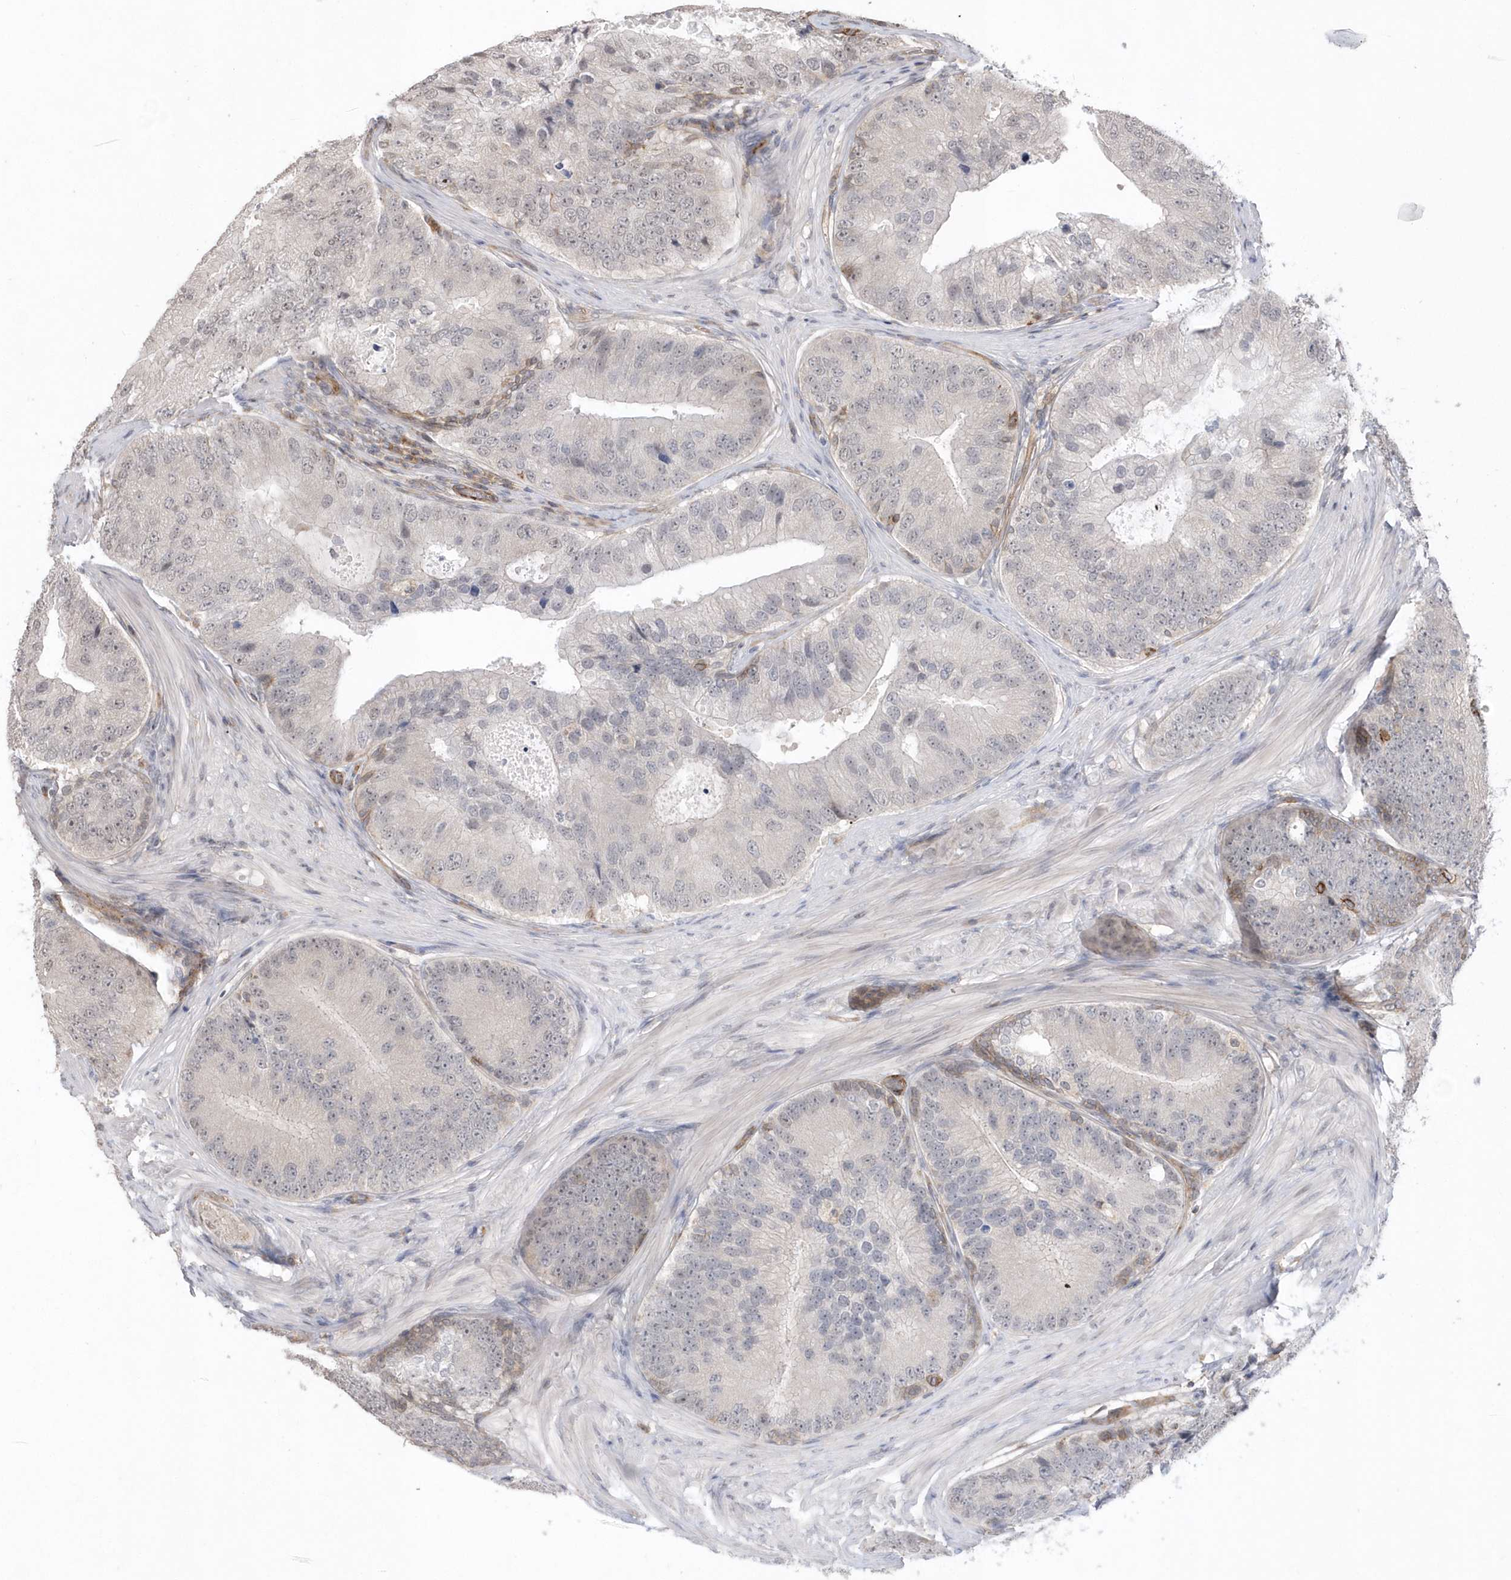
{"staining": {"intensity": "negative", "quantity": "none", "location": "none"}, "tissue": "prostate cancer", "cell_type": "Tumor cells", "image_type": "cancer", "snomed": [{"axis": "morphology", "description": "Adenocarcinoma, High grade"}, {"axis": "topography", "description": "Prostate"}], "caption": "Tumor cells are negative for brown protein staining in high-grade adenocarcinoma (prostate). (DAB (3,3'-diaminobenzidine) immunohistochemistry visualized using brightfield microscopy, high magnification).", "gene": "CRIP3", "patient": {"sex": "male", "age": 70}}